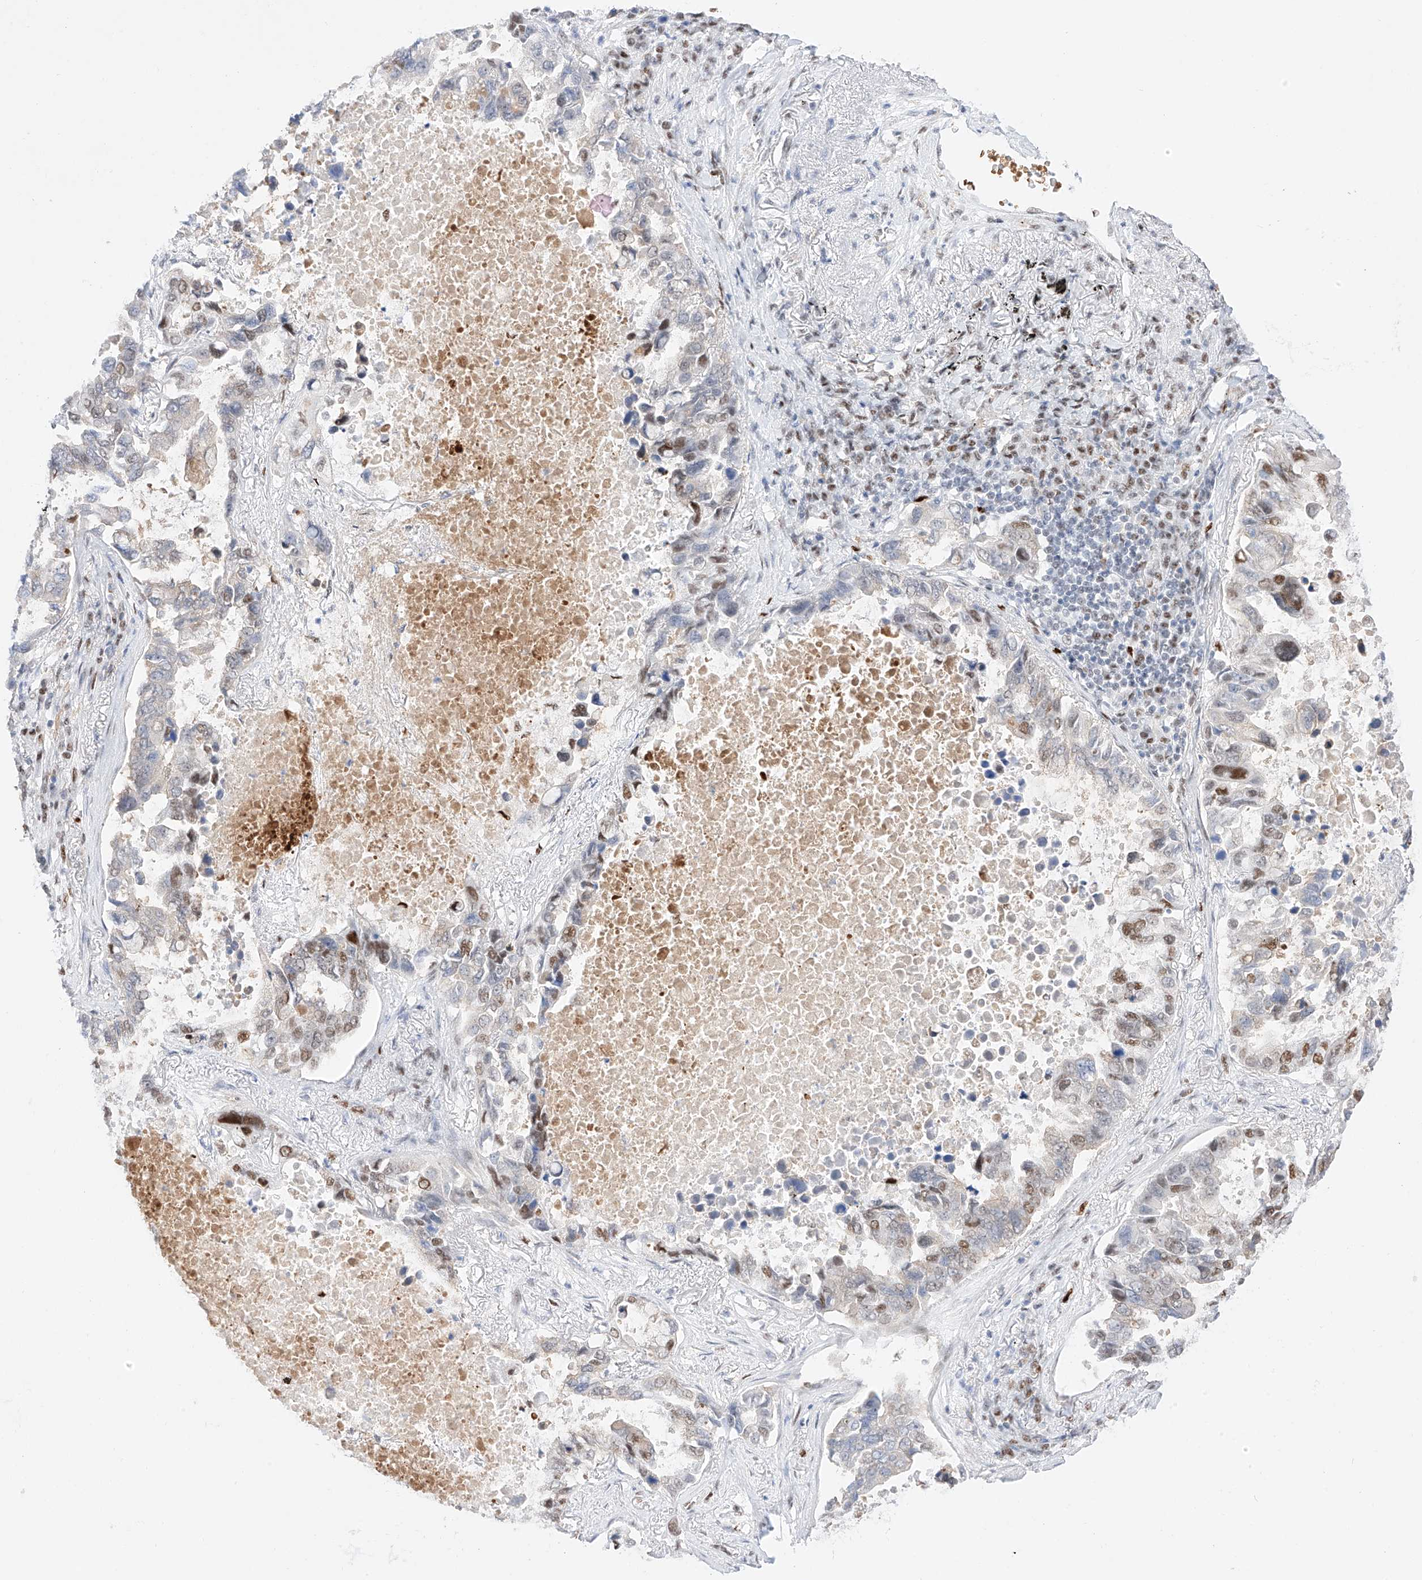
{"staining": {"intensity": "moderate", "quantity": "<25%", "location": "nuclear"}, "tissue": "lung cancer", "cell_type": "Tumor cells", "image_type": "cancer", "snomed": [{"axis": "morphology", "description": "Adenocarcinoma, NOS"}, {"axis": "topography", "description": "Lung"}], "caption": "Lung cancer tissue reveals moderate nuclear staining in about <25% of tumor cells", "gene": "APIP", "patient": {"sex": "male", "age": 64}}